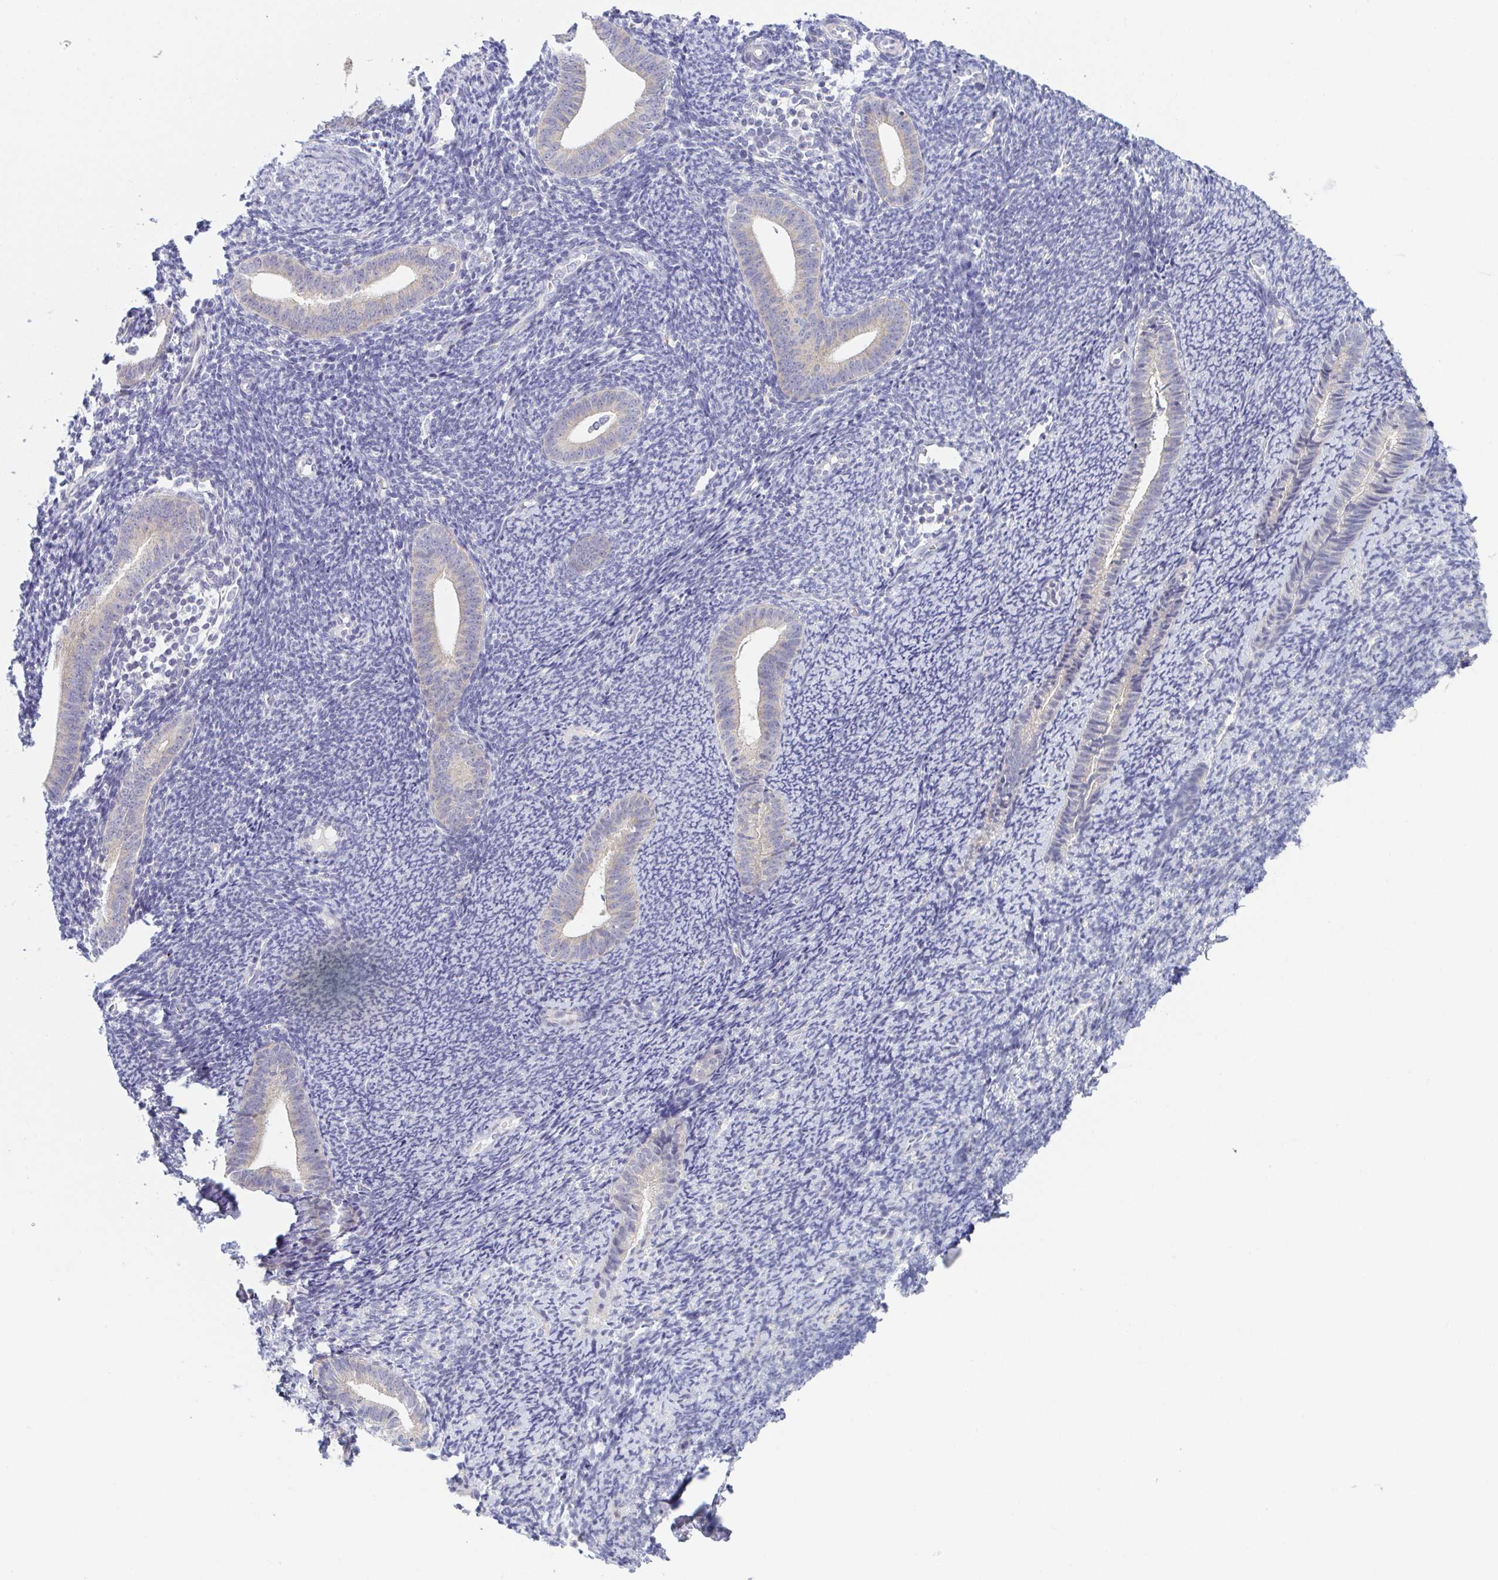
{"staining": {"intensity": "negative", "quantity": "none", "location": "none"}, "tissue": "endometrium", "cell_type": "Cells in endometrial stroma", "image_type": "normal", "snomed": [{"axis": "morphology", "description": "Normal tissue, NOS"}, {"axis": "topography", "description": "Endometrium"}], "caption": "Benign endometrium was stained to show a protein in brown. There is no significant expression in cells in endometrial stroma. (DAB immunohistochemistry with hematoxylin counter stain).", "gene": "BCL2L1", "patient": {"sex": "female", "age": 39}}